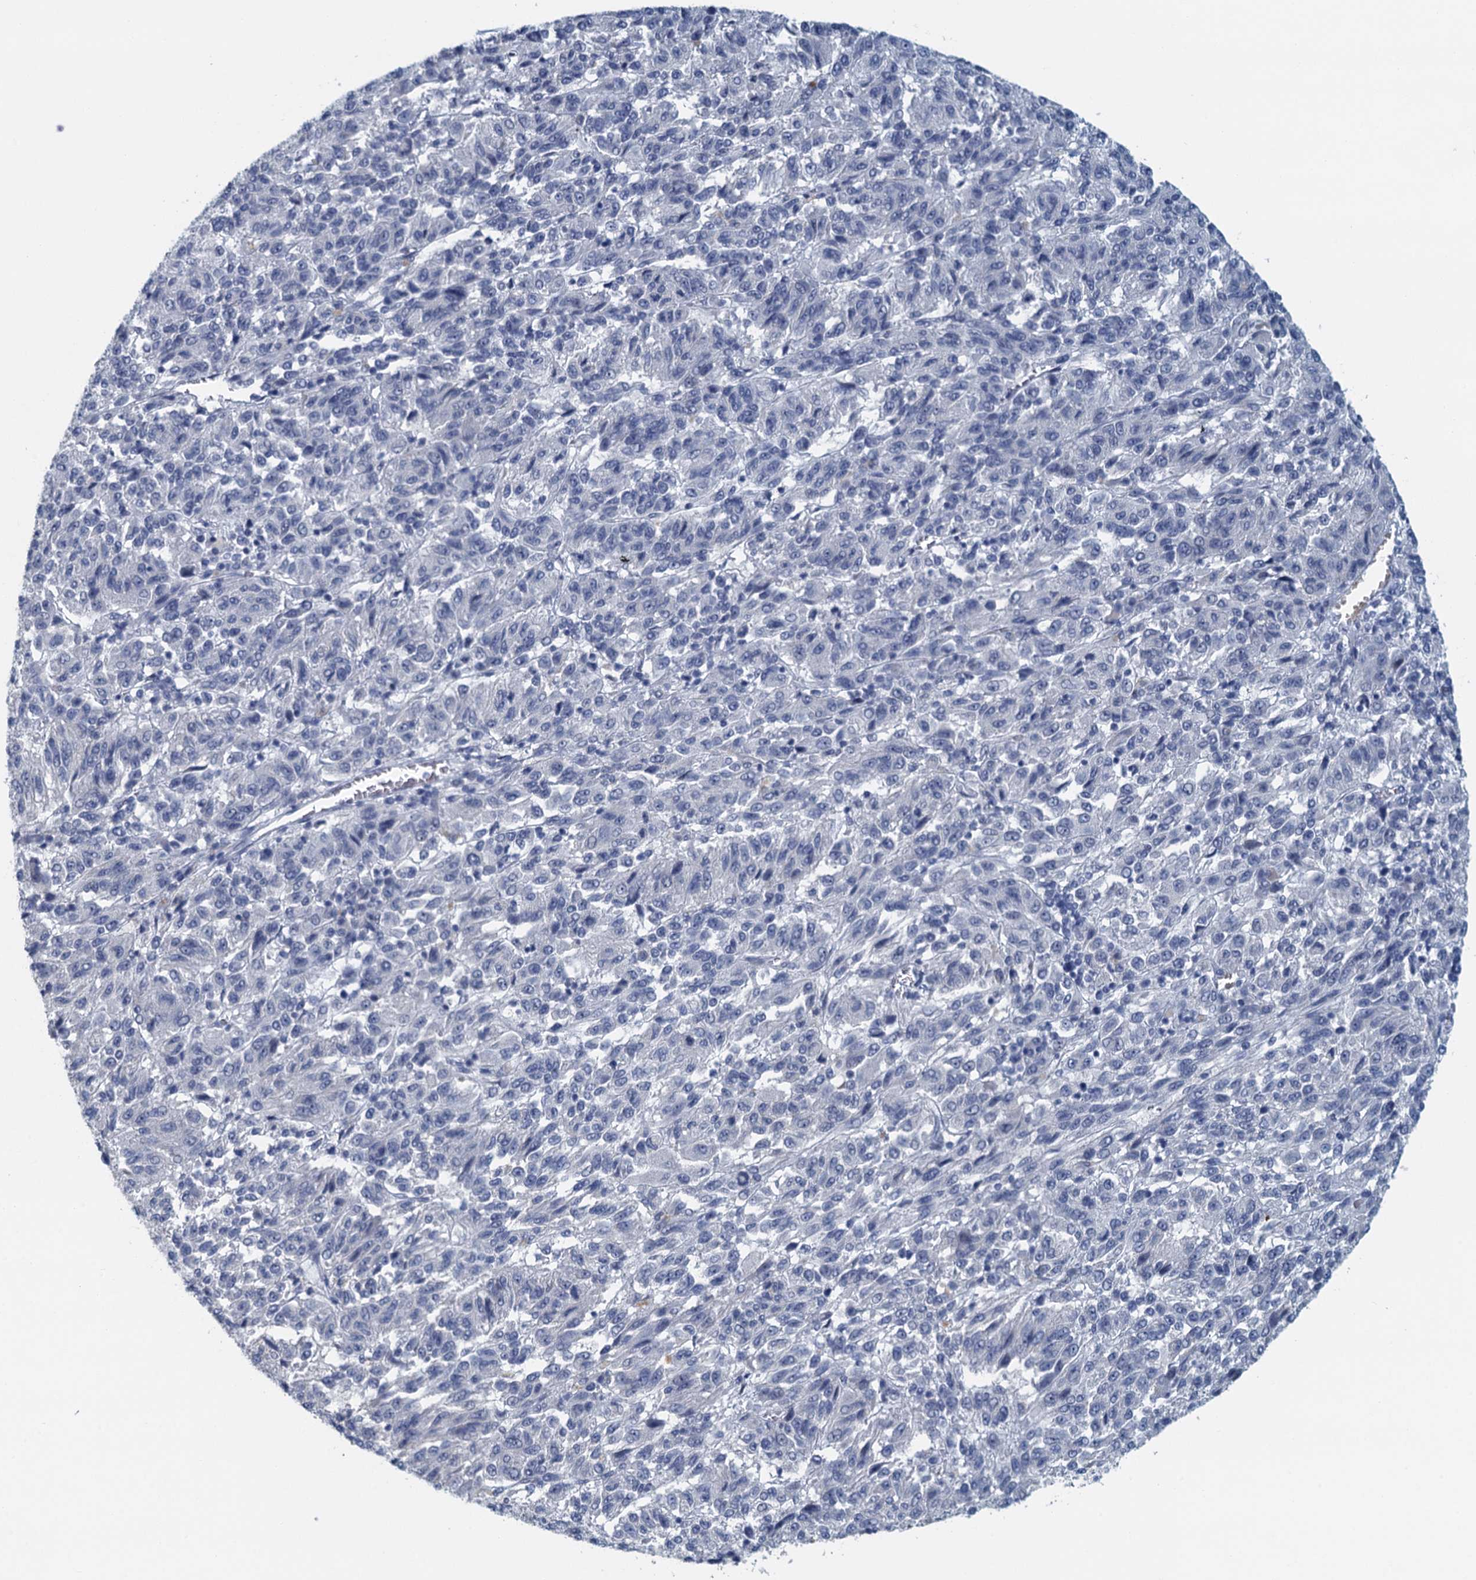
{"staining": {"intensity": "negative", "quantity": "none", "location": "none"}, "tissue": "melanoma", "cell_type": "Tumor cells", "image_type": "cancer", "snomed": [{"axis": "morphology", "description": "Malignant melanoma, Metastatic site"}, {"axis": "topography", "description": "Lung"}], "caption": "DAB (3,3'-diaminobenzidine) immunohistochemical staining of malignant melanoma (metastatic site) shows no significant staining in tumor cells. (DAB IHC visualized using brightfield microscopy, high magnification).", "gene": "TTLL9", "patient": {"sex": "male", "age": 64}}